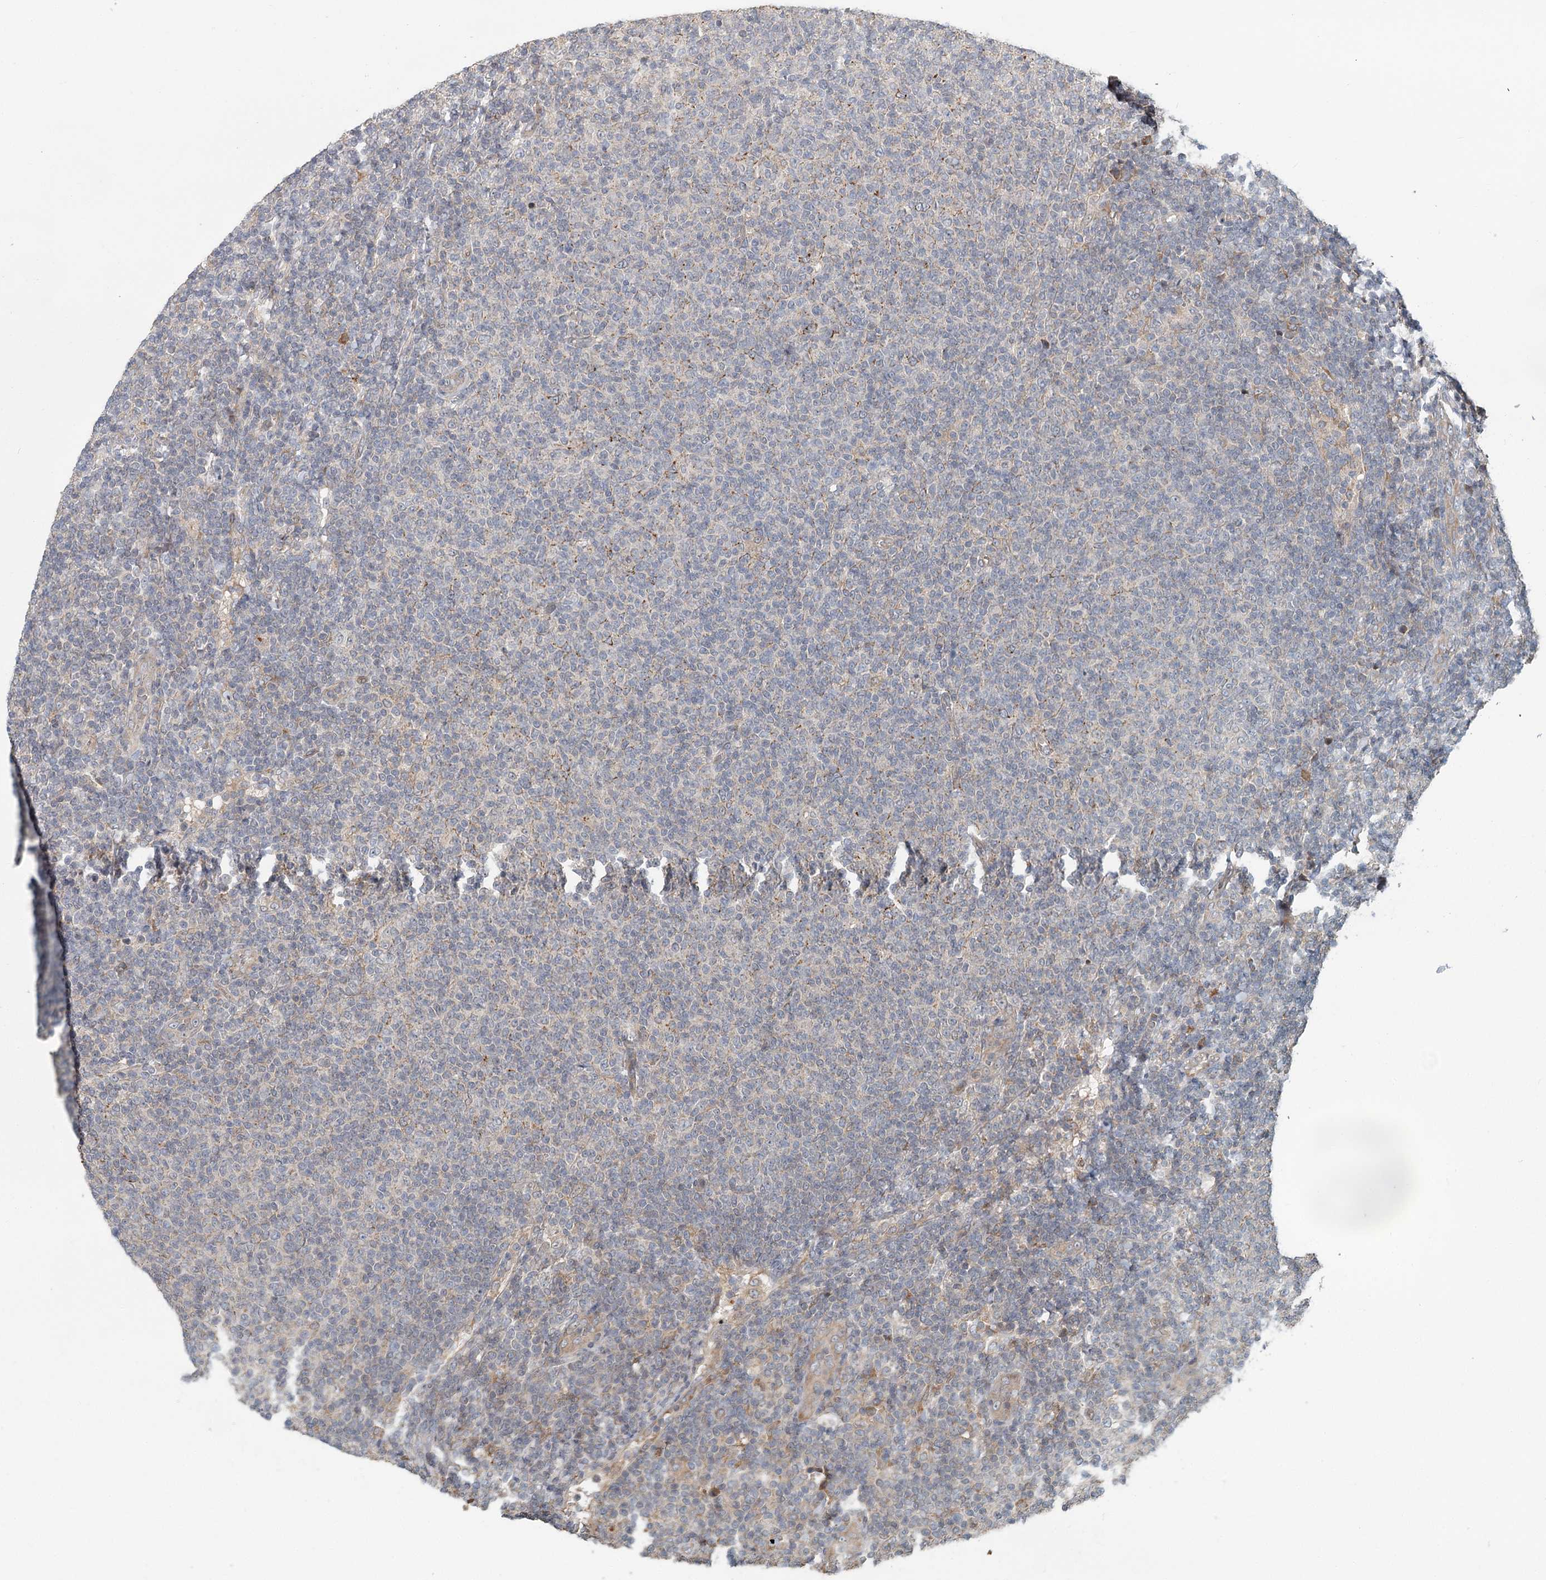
{"staining": {"intensity": "negative", "quantity": "none", "location": "none"}, "tissue": "lymphoma", "cell_type": "Tumor cells", "image_type": "cancer", "snomed": [{"axis": "morphology", "description": "Malignant lymphoma, non-Hodgkin's type, Low grade"}, {"axis": "topography", "description": "Lymph node"}], "caption": "The IHC photomicrograph has no significant expression in tumor cells of low-grade malignant lymphoma, non-Hodgkin's type tissue. The staining was performed using DAB to visualize the protein expression in brown, while the nuclei were stained in blue with hematoxylin (Magnification: 20x).", "gene": "RNF111", "patient": {"sex": "male", "age": 66}}